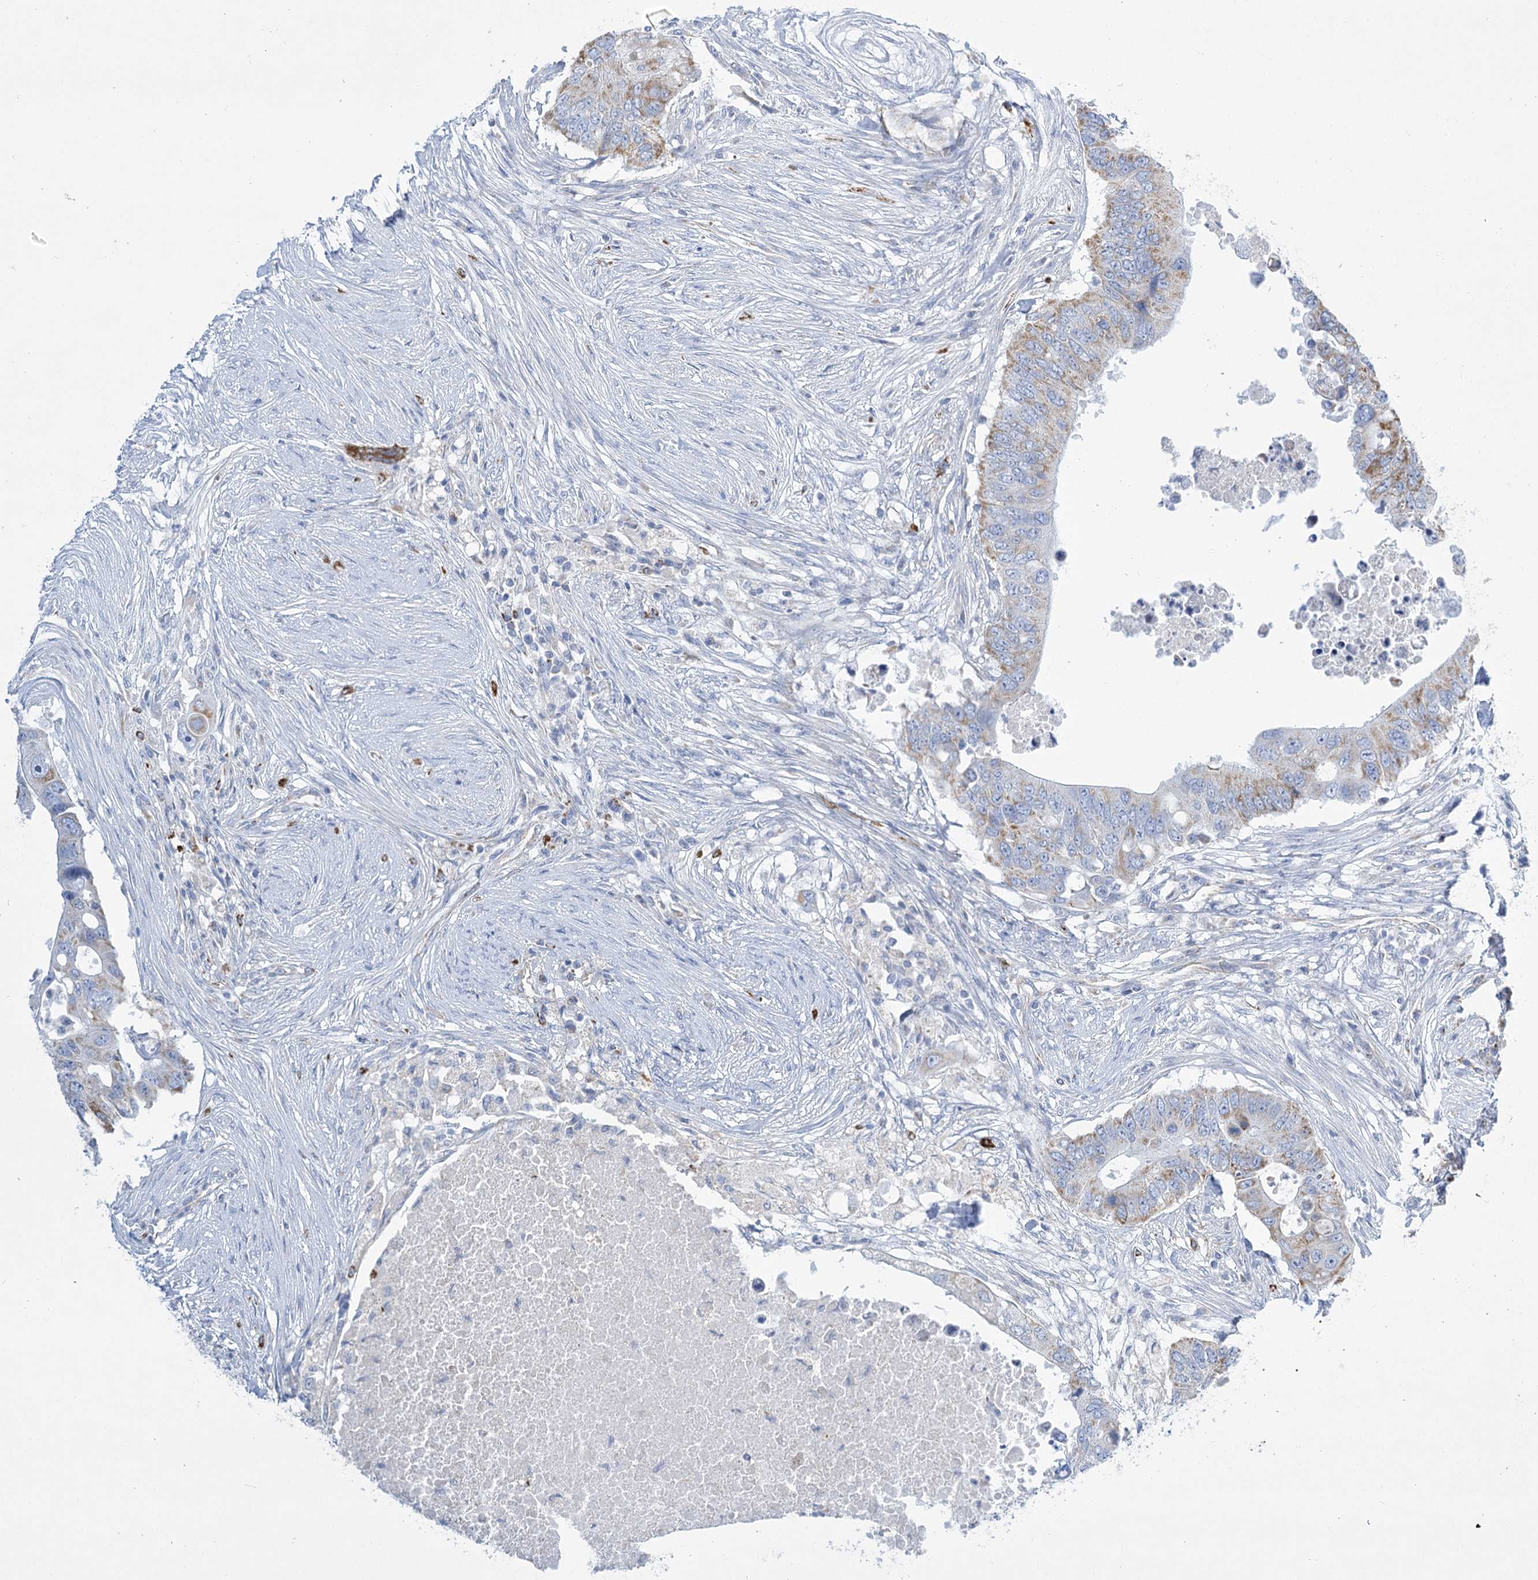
{"staining": {"intensity": "moderate", "quantity": "<25%", "location": "cytoplasmic/membranous"}, "tissue": "colorectal cancer", "cell_type": "Tumor cells", "image_type": "cancer", "snomed": [{"axis": "morphology", "description": "Adenocarcinoma, NOS"}, {"axis": "topography", "description": "Colon"}], "caption": "Immunohistochemistry micrograph of human colorectal adenocarcinoma stained for a protein (brown), which displays low levels of moderate cytoplasmic/membranous positivity in approximately <25% of tumor cells.", "gene": "DHTKD1", "patient": {"sex": "male", "age": 71}}